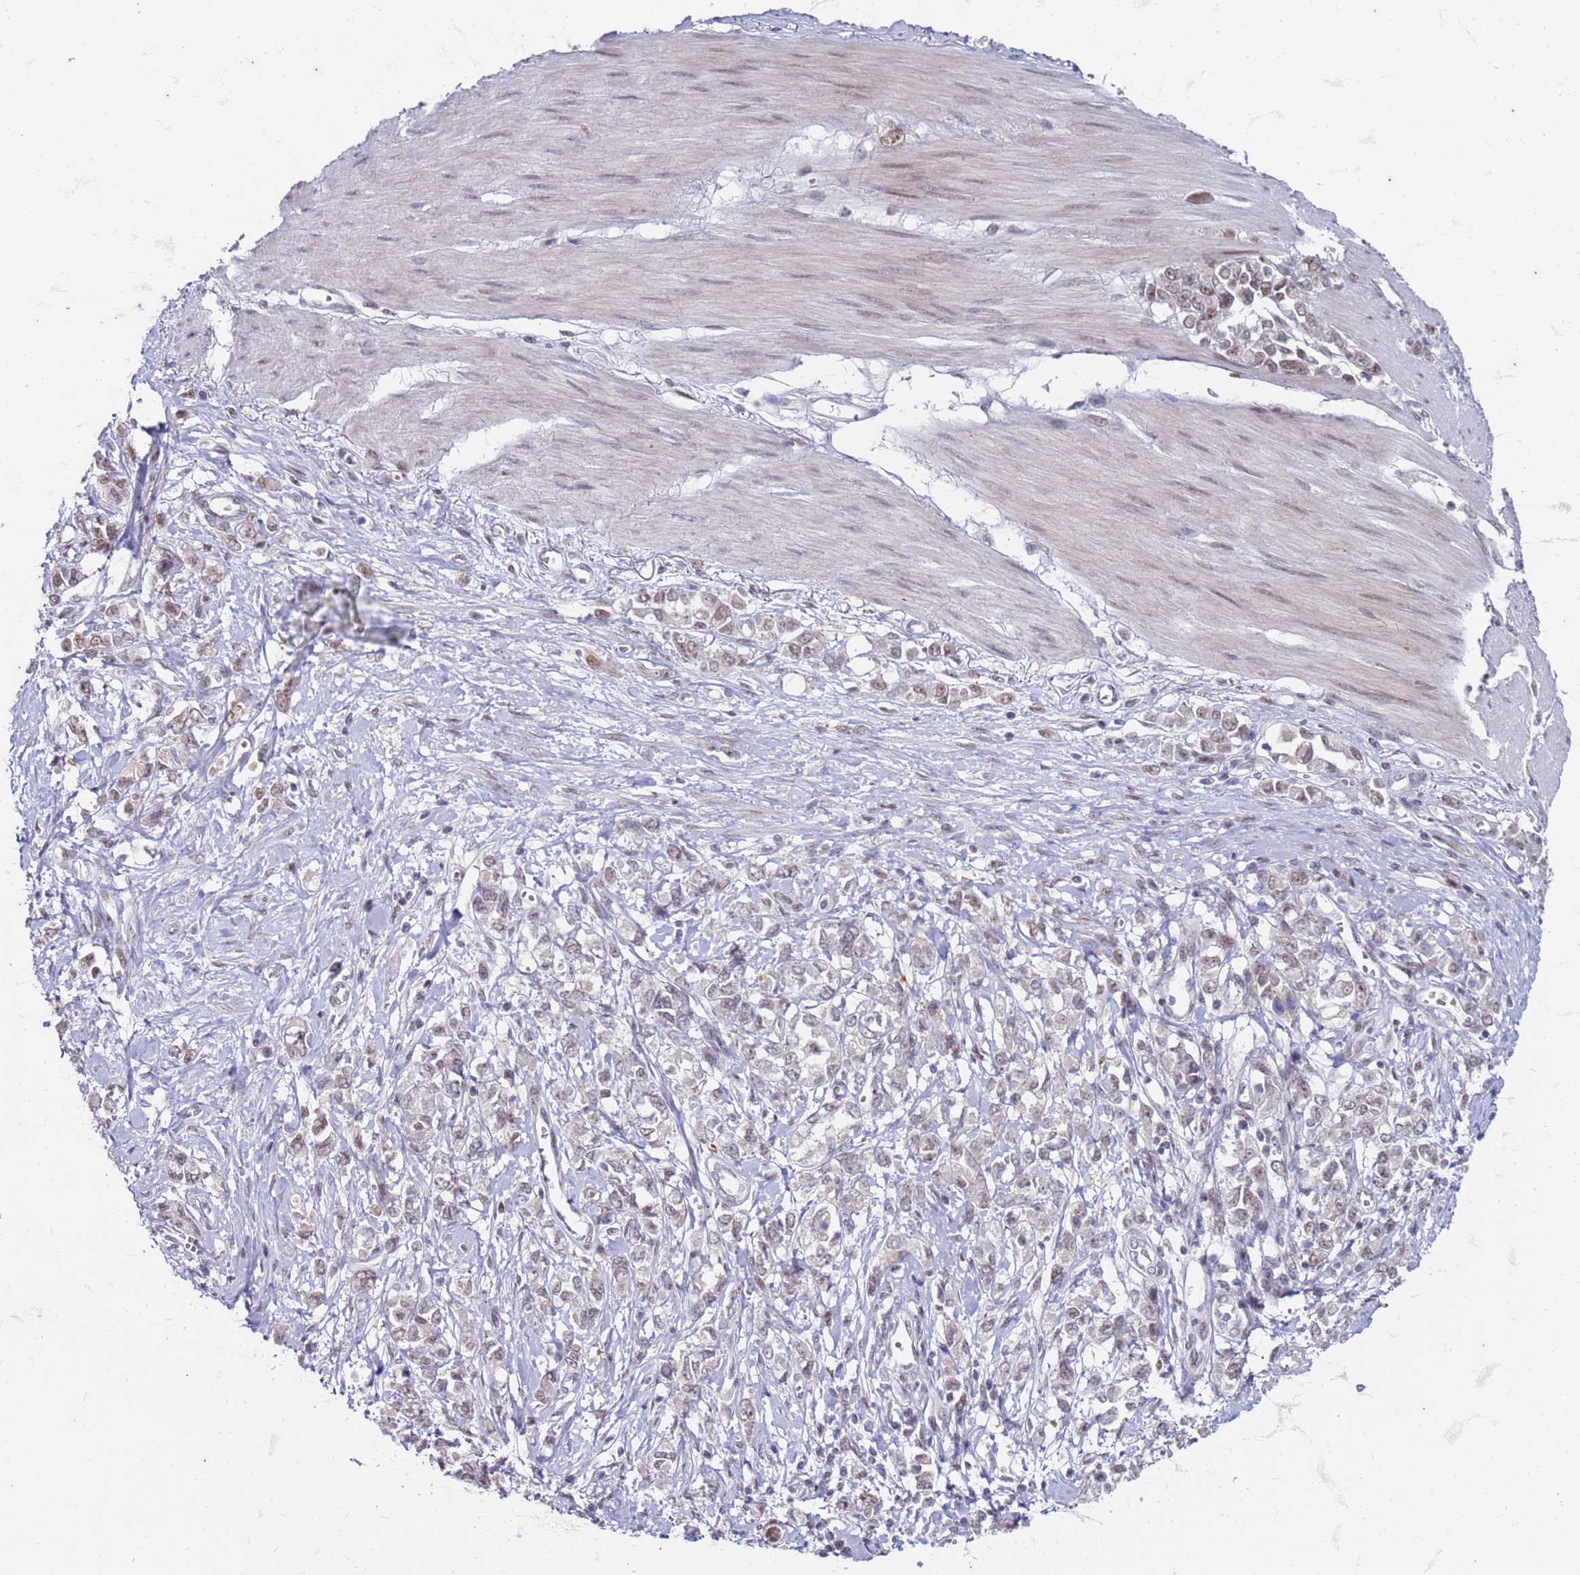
{"staining": {"intensity": "weak", "quantity": ">75%", "location": "nuclear"}, "tissue": "stomach cancer", "cell_type": "Tumor cells", "image_type": "cancer", "snomed": [{"axis": "morphology", "description": "Adenocarcinoma, NOS"}, {"axis": "topography", "description": "Stomach"}], "caption": "The photomicrograph reveals staining of stomach adenocarcinoma, revealing weak nuclear protein staining (brown color) within tumor cells. The staining was performed using DAB (3,3'-diaminobenzidine), with brown indicating positive protein expression. Nuclei are stained blue with hematoxylin.", "gene": "TRMT6", "patient": {"sex": "female", "age": 76}}